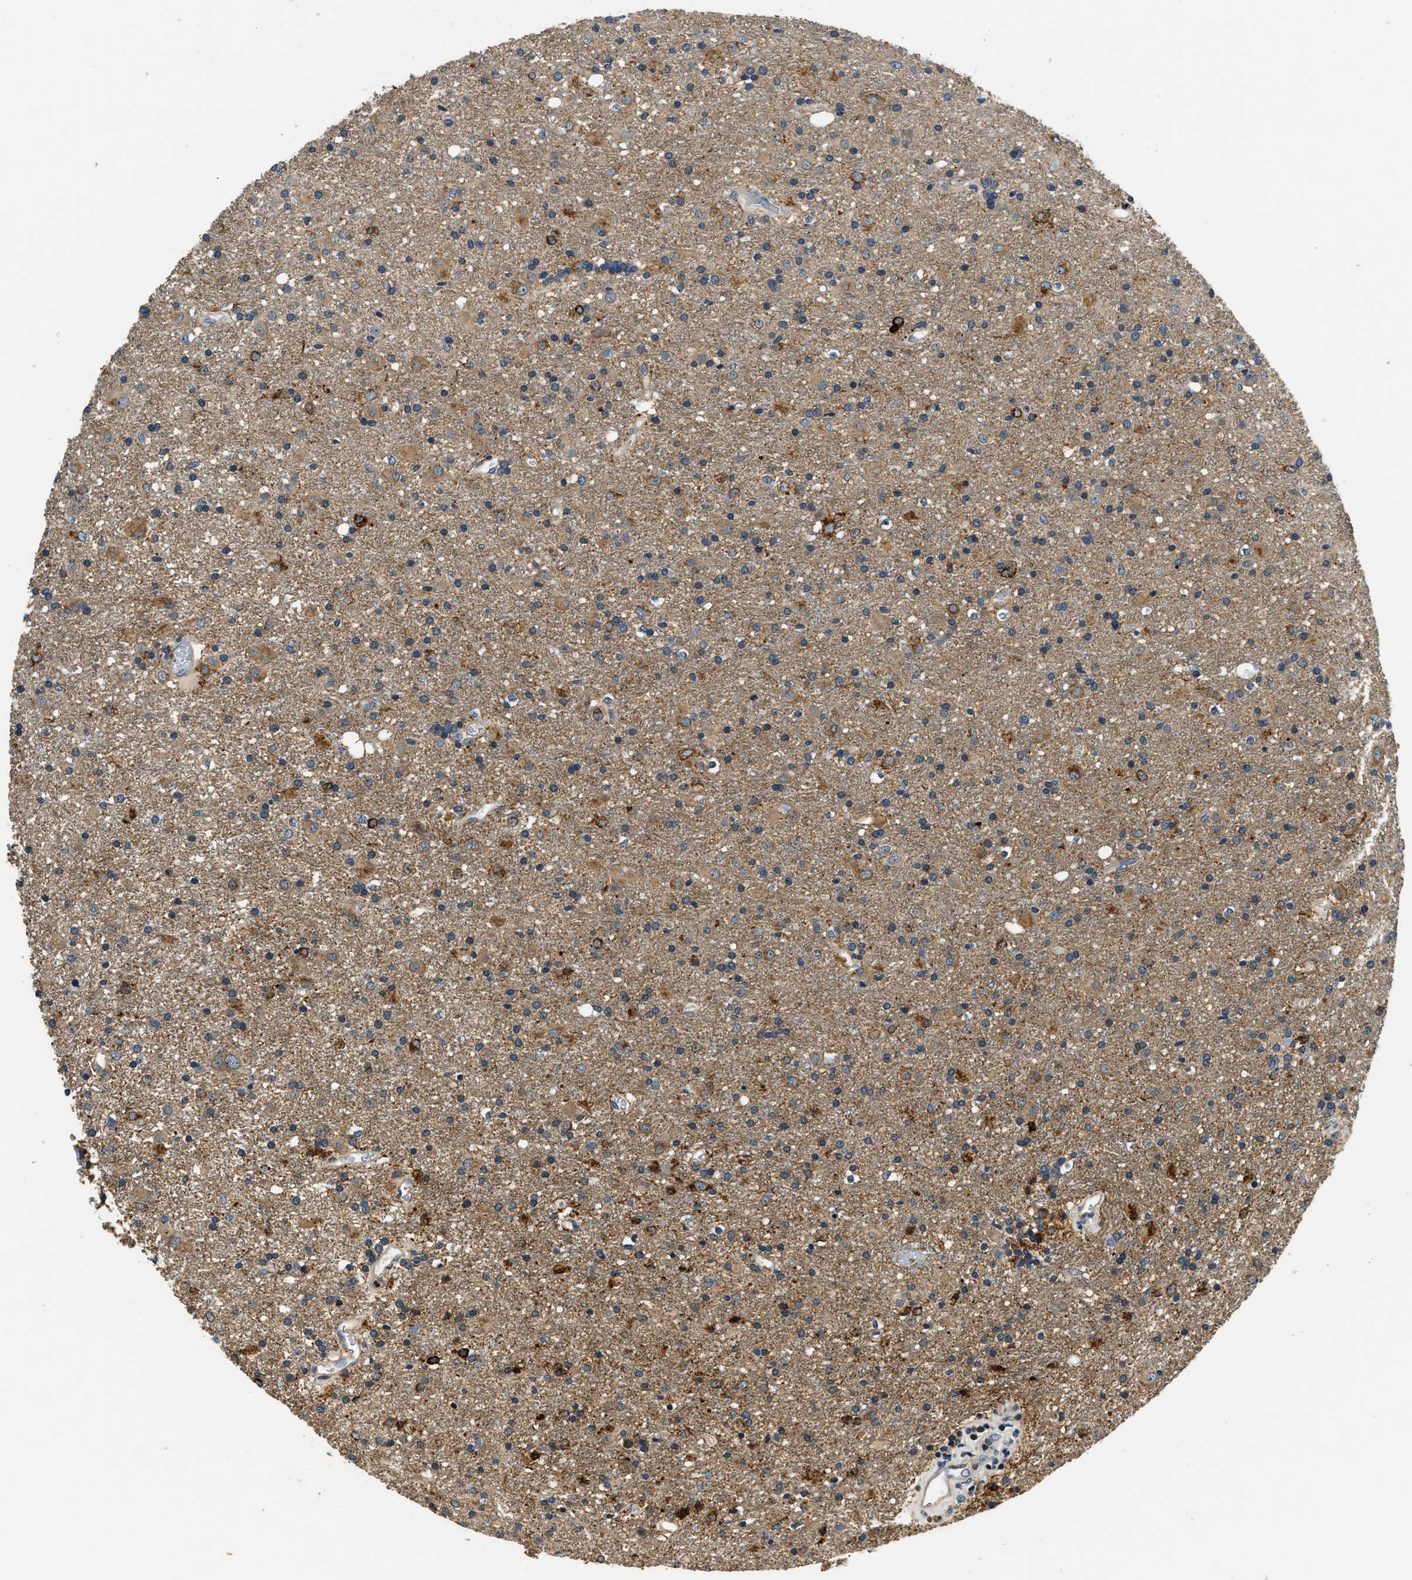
{"staining": {"intensity": "weak", "quantity": ">75%", "location": "cytoplasmic/membranous"}, "tissue": "glioma", "cell_type": "Tumor cells", "image_type": "cancer", "snomed": [{"axis": "morphology", "description": "Glioma, malignant, Low grade"}, {"axis": "topography", "description": "Brain"}], "caption": "Brown immunohistochemical staining in human glioma reveals weak cytoplasmic/membranous staining in approximately >75% of tumor cells.", "gene": "RESF1", "patient": {"sex": "male", "age": 65}}